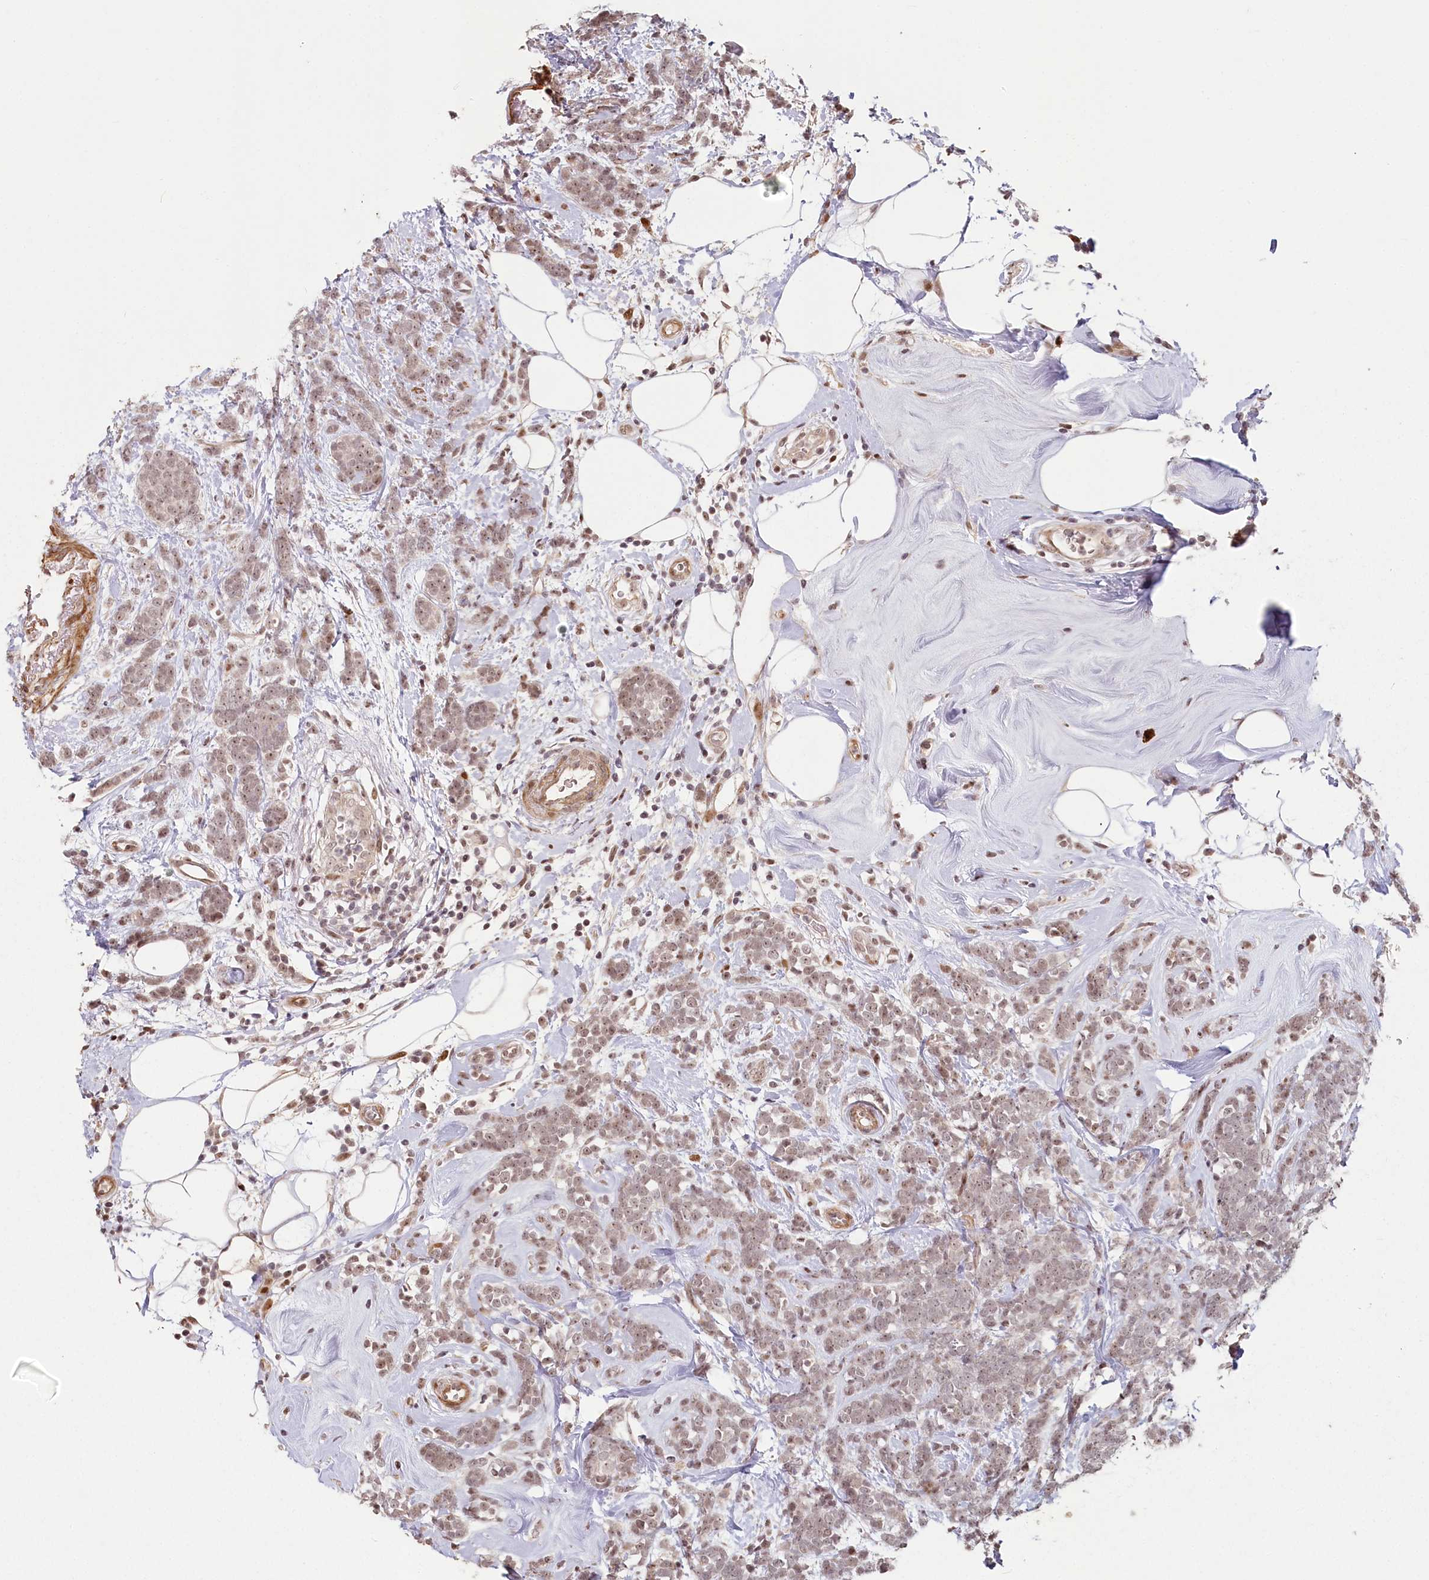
{"staining": {"intensity": "weak", "quantity": ">75%", "location": "nuclear"}, "tissue": "breast cancer", "cell_type": "Tumor cells", "image_type": "cancer", "snomed": [{"axis": "morphology", "description": "Lobular carcinoma"}, {"axis": "topography", "description": "Breast"}], "caption": "IHC of lobular carcinoma (breast) shows low levels of weak nuclear expression in about >75% of tumor cells.", "gene": "FAM204A", "patient": {"sex": "female", "age": 58}}